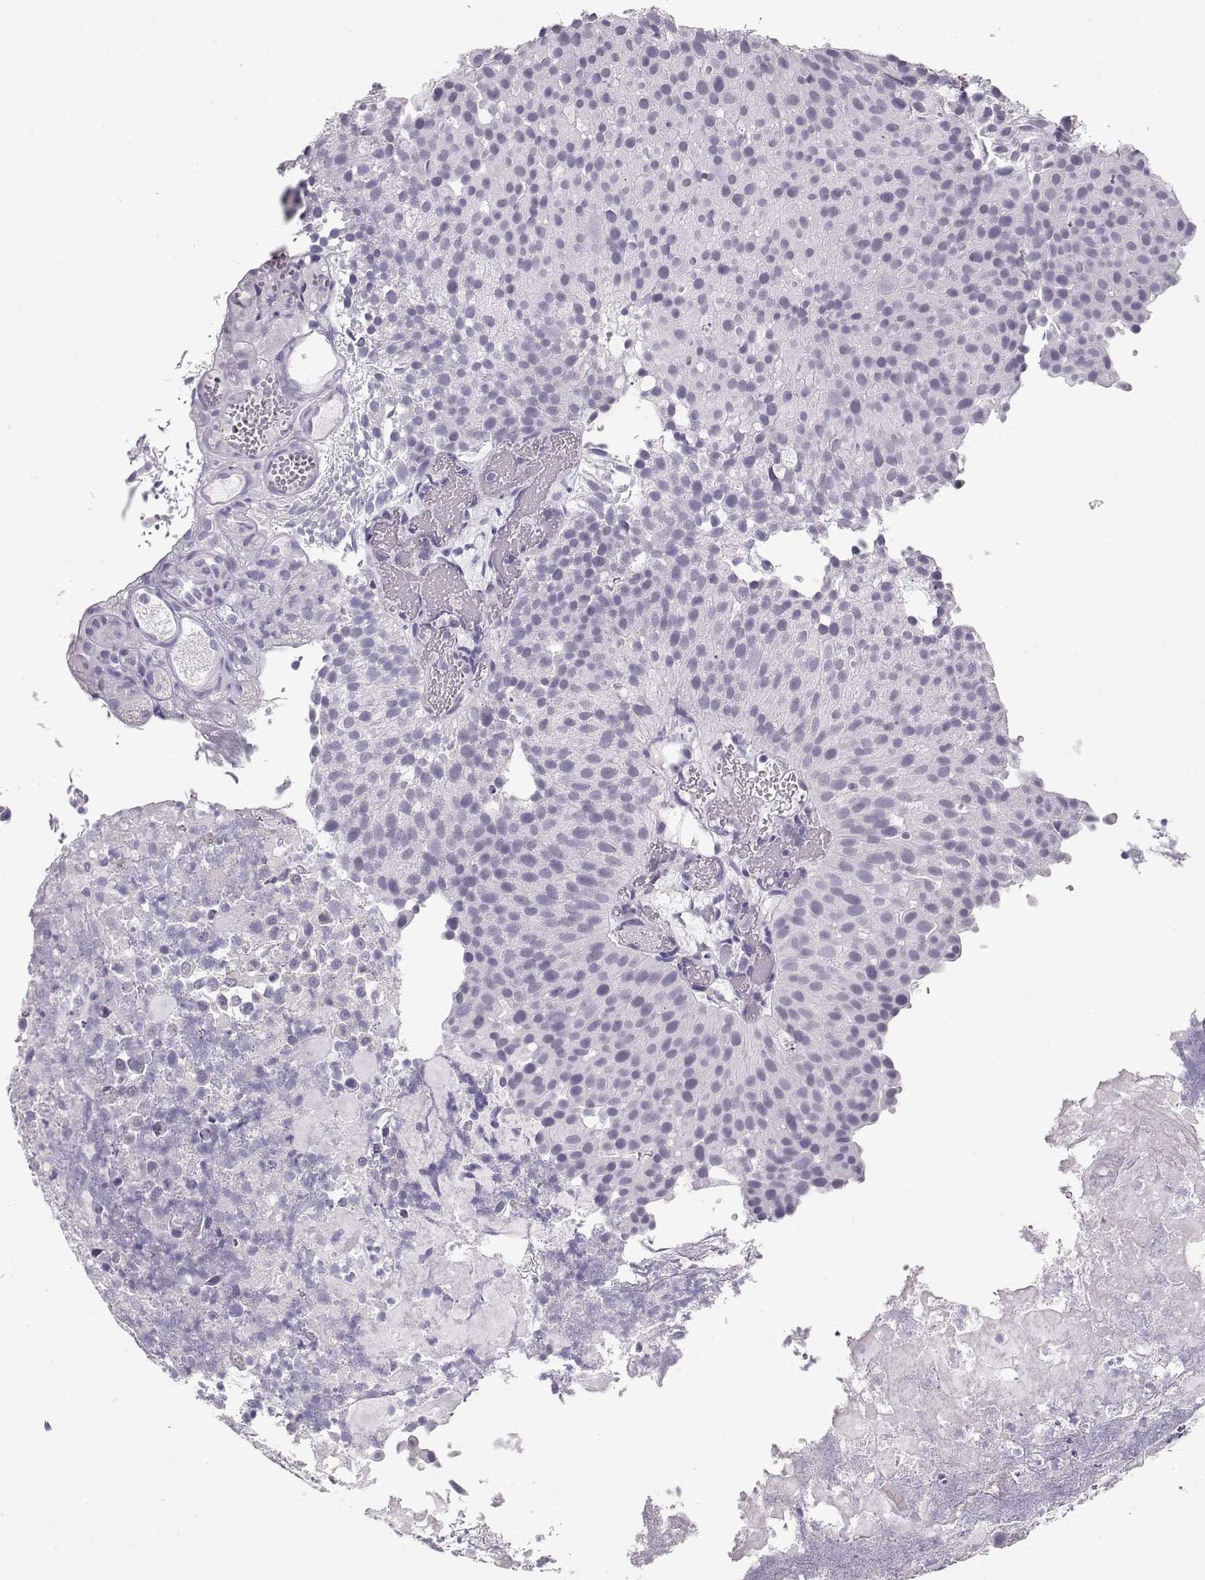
{"staining": {"intensity": "negative", "quantity": "none", "location": "none"}, "tissue": "urothelial cancer", "cell_type": "Tumor cells", "image_type": "cancer", "snomed": [{"axis": "morphology", "description": "Urothelial carcinoma, Low grade"}, {"axis": "topography", "description": "Urinary bladder"}], "caption": "Immunohistochemistry (IHC) of urothelial carcinoma (low-grade) displays no expression in tumor cells.", "gene": "IMPG1", "patient": {"sex": "female", "age": 87}}